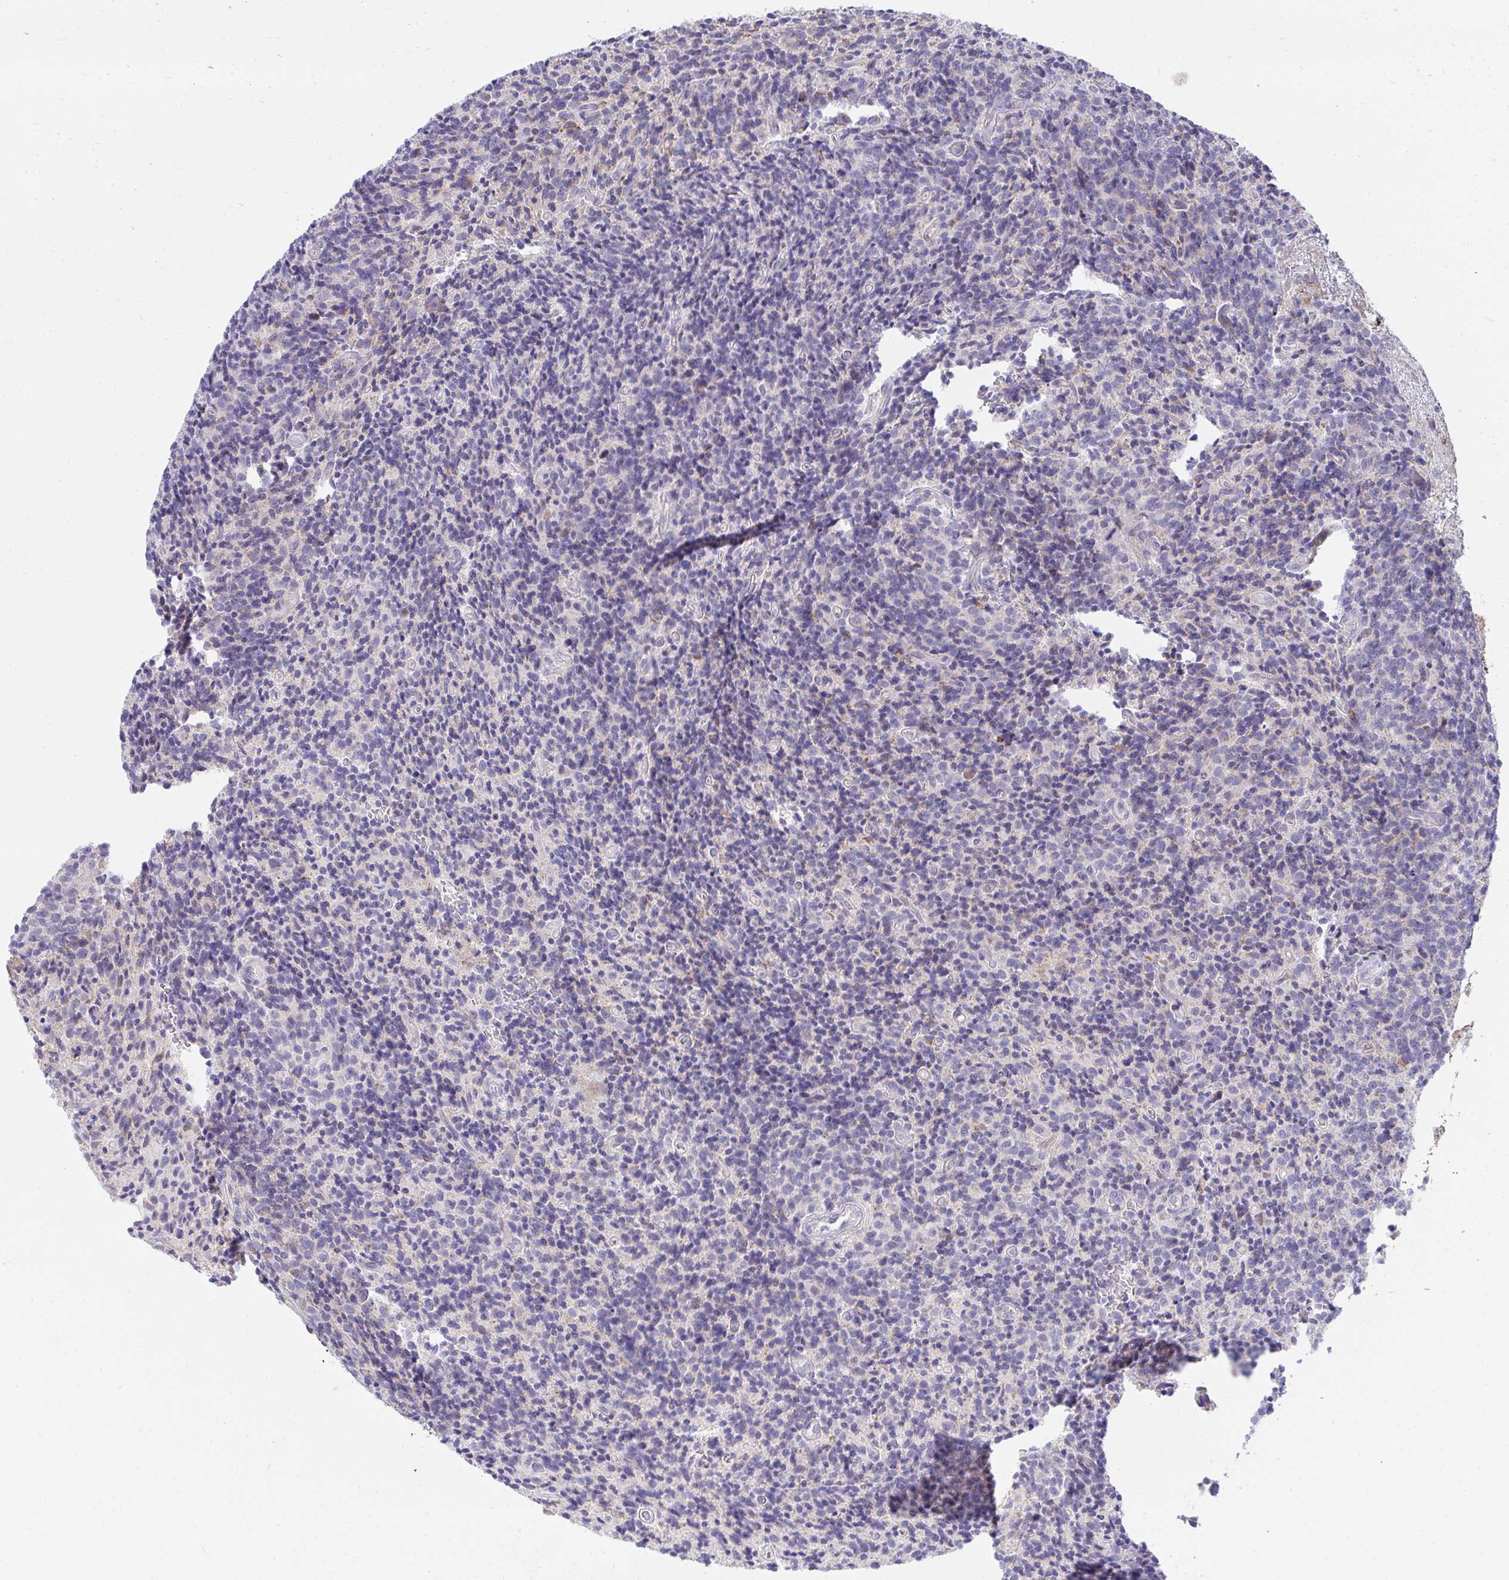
{"staining": {"intensity": "negative", "quantity": "none", "location": "none"}, "tissue": "glioma", "cell_type": "Tumor cells", "image_type": "cancer", "snomed": [{"axis": "morphology", "description": "Glioma, malignant, High grade"}, {"axis": "topography", "description": "Brain"}], "caption": "Malignant glioma (high-grade) was stained to show a protein in brown. There is no significant staining in tumor cells.", "gene": "PRRG3", "patient": {"sex": "male", "age": 76}}